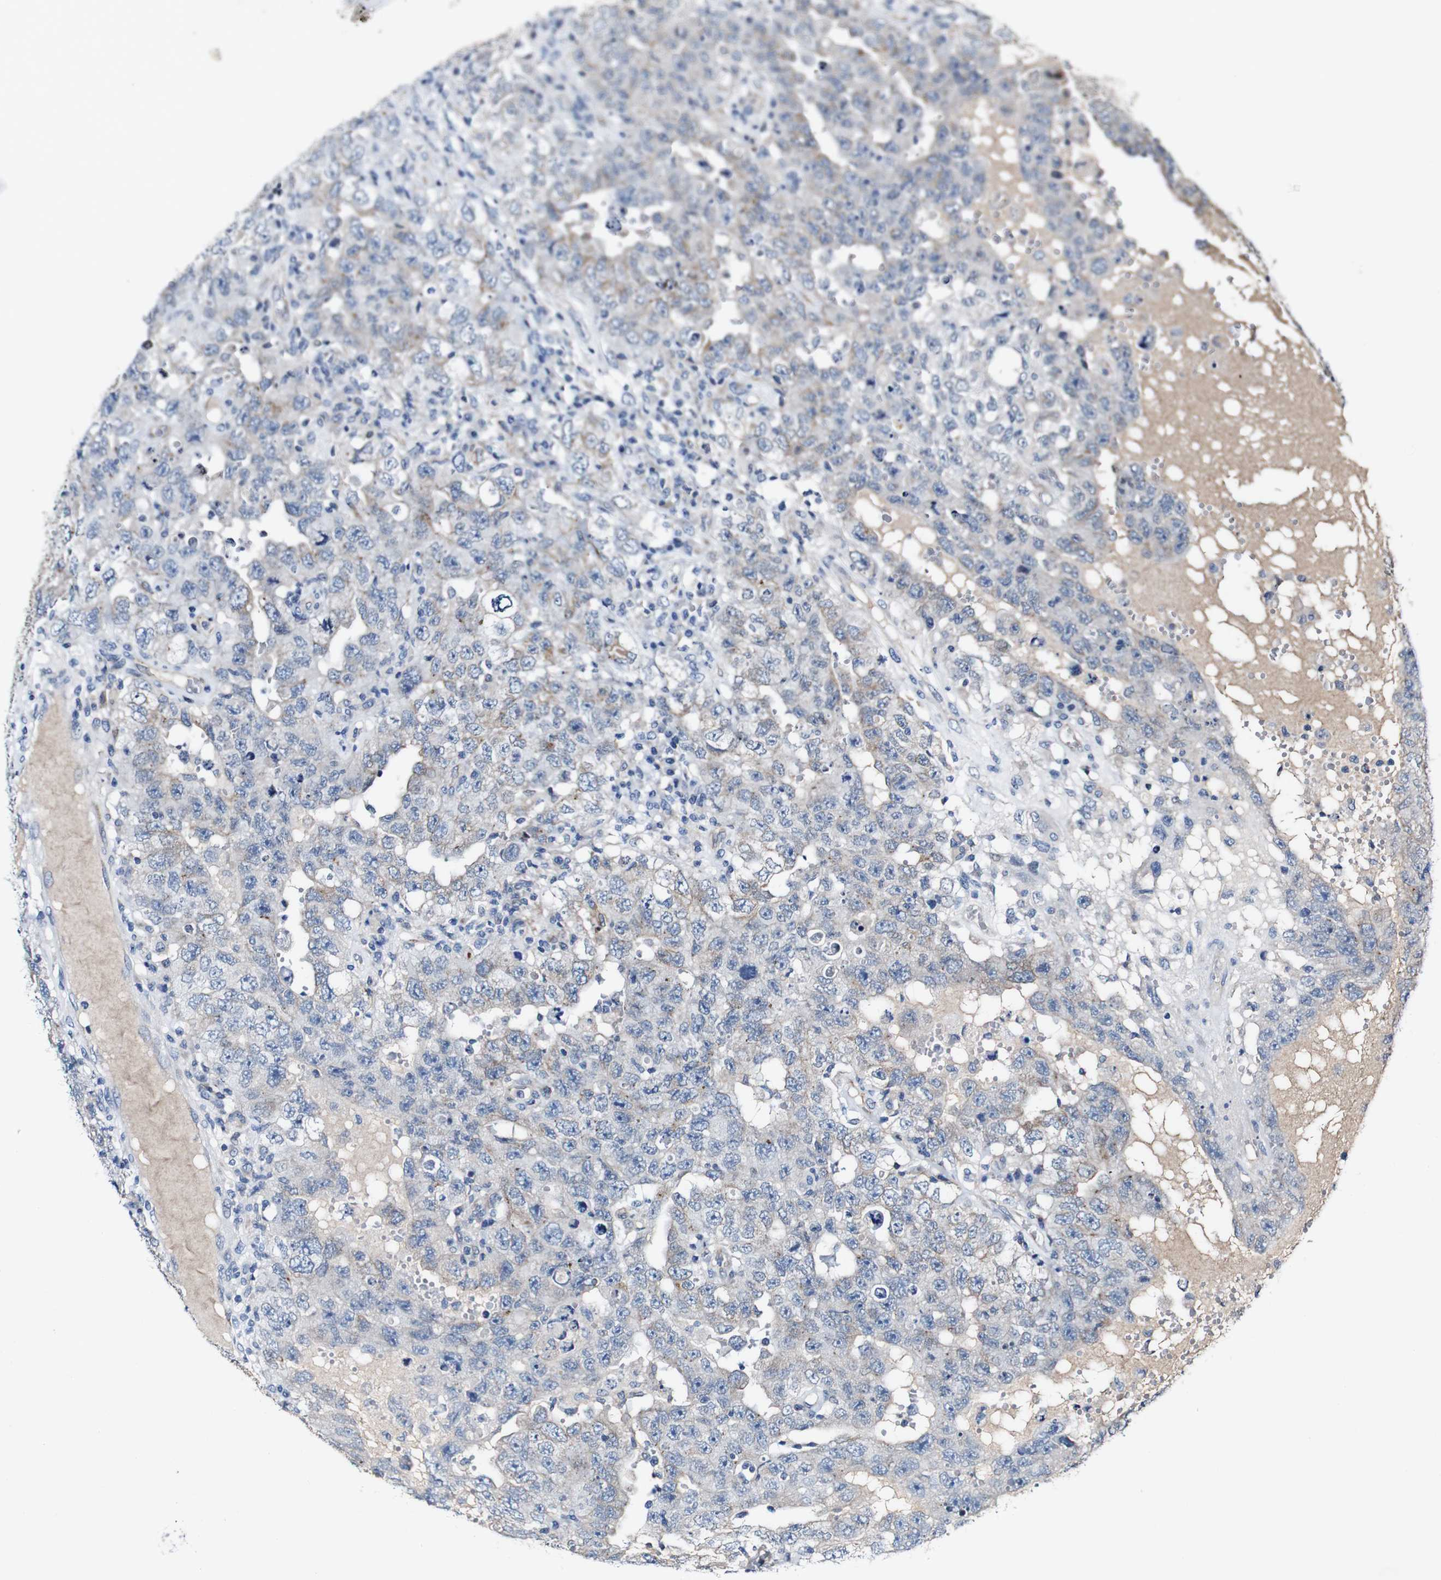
{"staining": {"intensity": "weak", "quantity": "<25%", "location": "cytoplasmic/membranous"}, "tissue": "testis cancer", "cell_type": "Tumor cells", "image_type": "cancer", "snomed": [{"axis": "morphology", "description": "Carcinoma, Embryonal, NOS"}, {"axis": "topography", "description": "Testis"}], "caption": "Immunohistochemical staining of human testis embryonal carcinoma demonstrates no significant expression in tumor cells.", "gene": "GRAMD1A", "patient": {"sex": "male", "age": 26}}